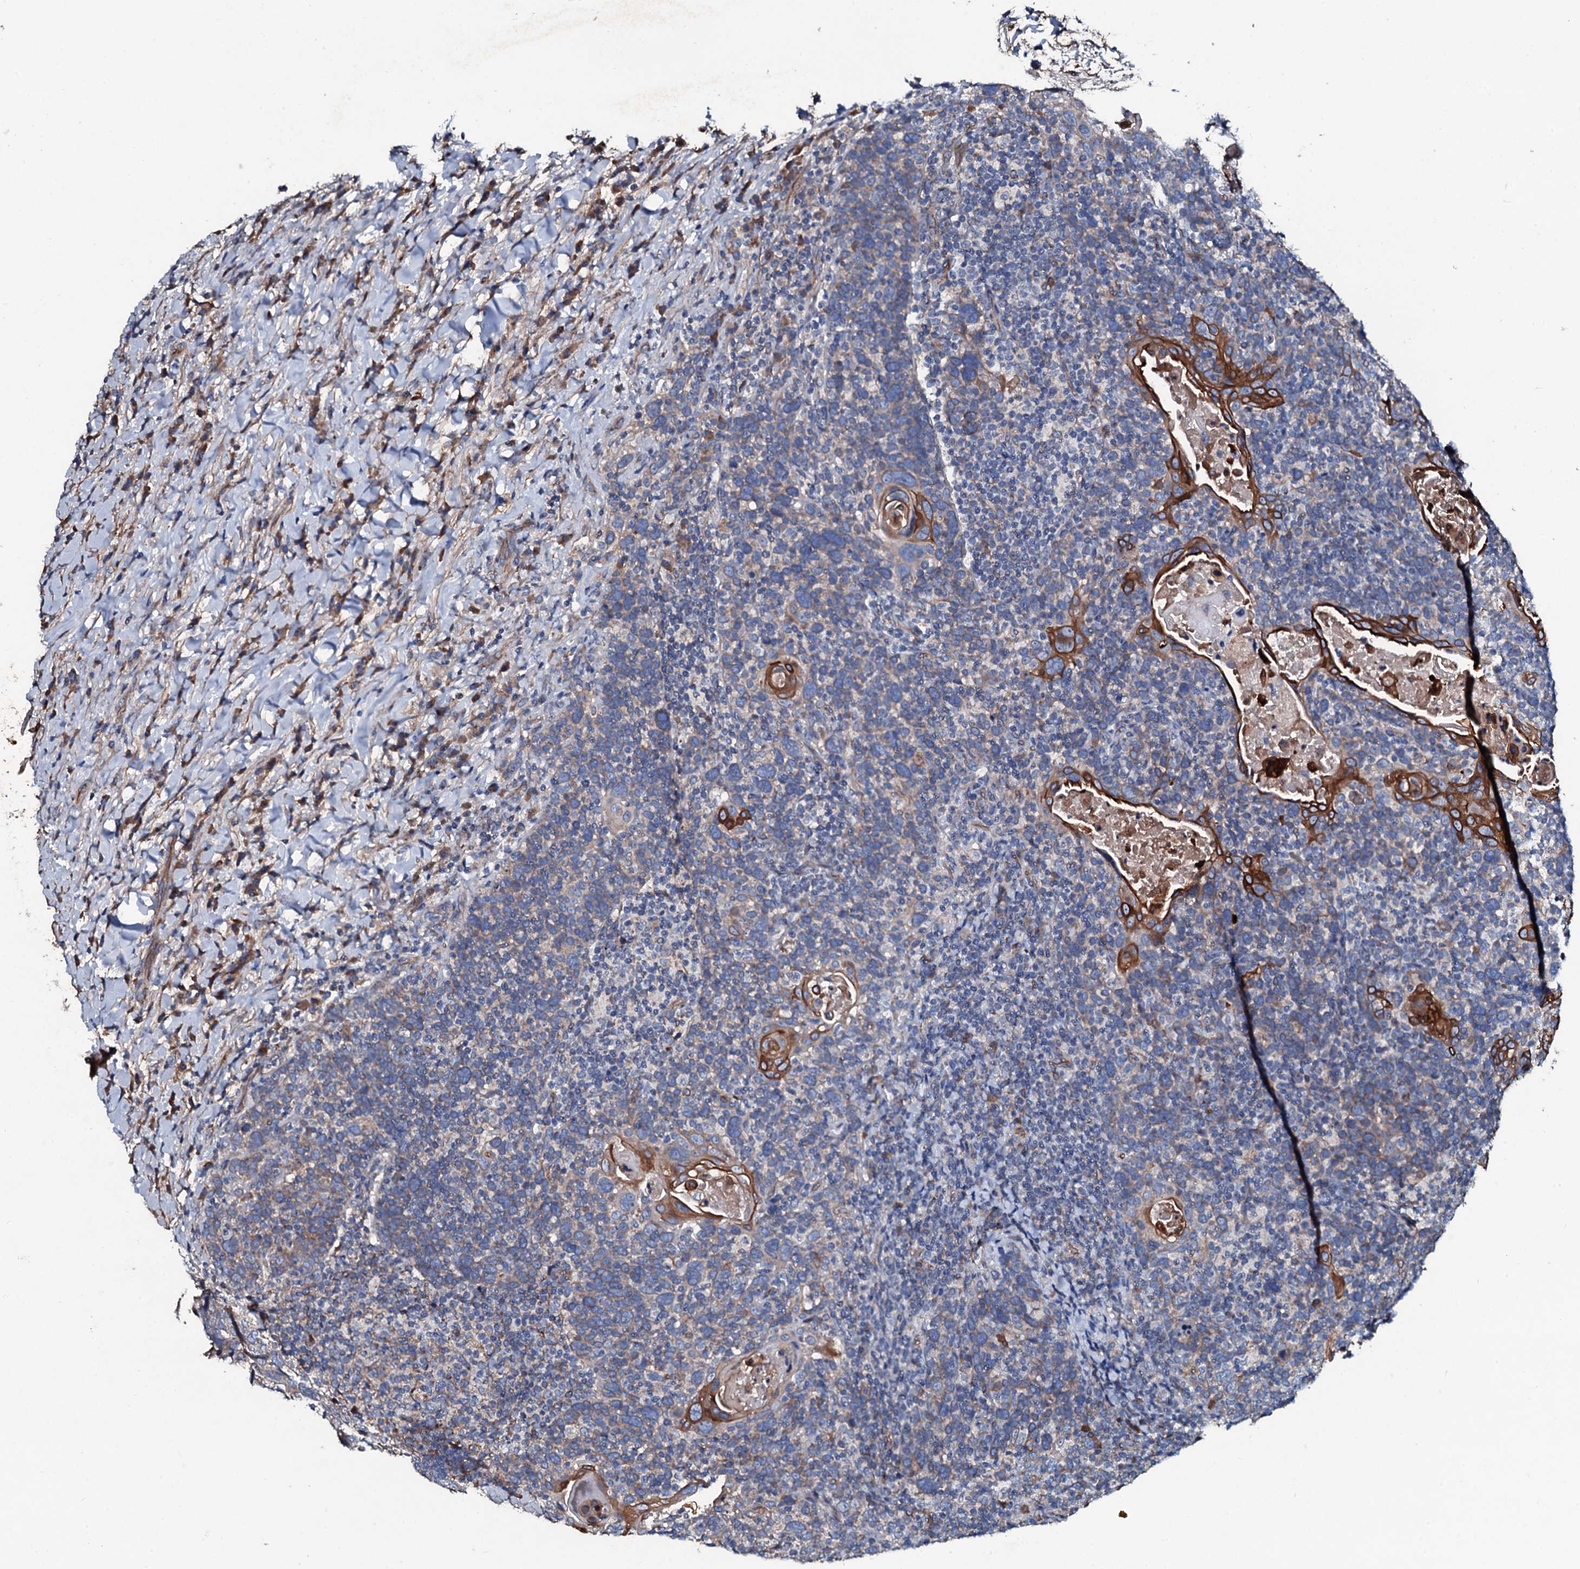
{"staining": {"intensity": "strong", "quantity": "<25%", "location": "cytoplasmic/membranous"}, "tissue": "head and neck cancer", "cell_type": "Tumor cells", "image_type": "cancer", "snomed": [{"axis": "morphology", "description": "Squamous cell carcinoma, NOS"}, {"axis": "morphology", "description": "Squamous cell carcinoma, metastatic, NOS"}, {"axis": "topography", "description": "Lymph node"}, {"axis": "topography", "description": "Head-Neck"}], "caption": "Immunohistochemistry (DAB) staining of head and neck cancer (squamous cell carcinoma) displays strong cytoplasmic/membranous protein expression in approximately <25% of tumor cells. (DAB IHC with brightfield microscopy, high magnification).", "gene": "DMAC2", "patient": {"sex": "male", "age": 62}}